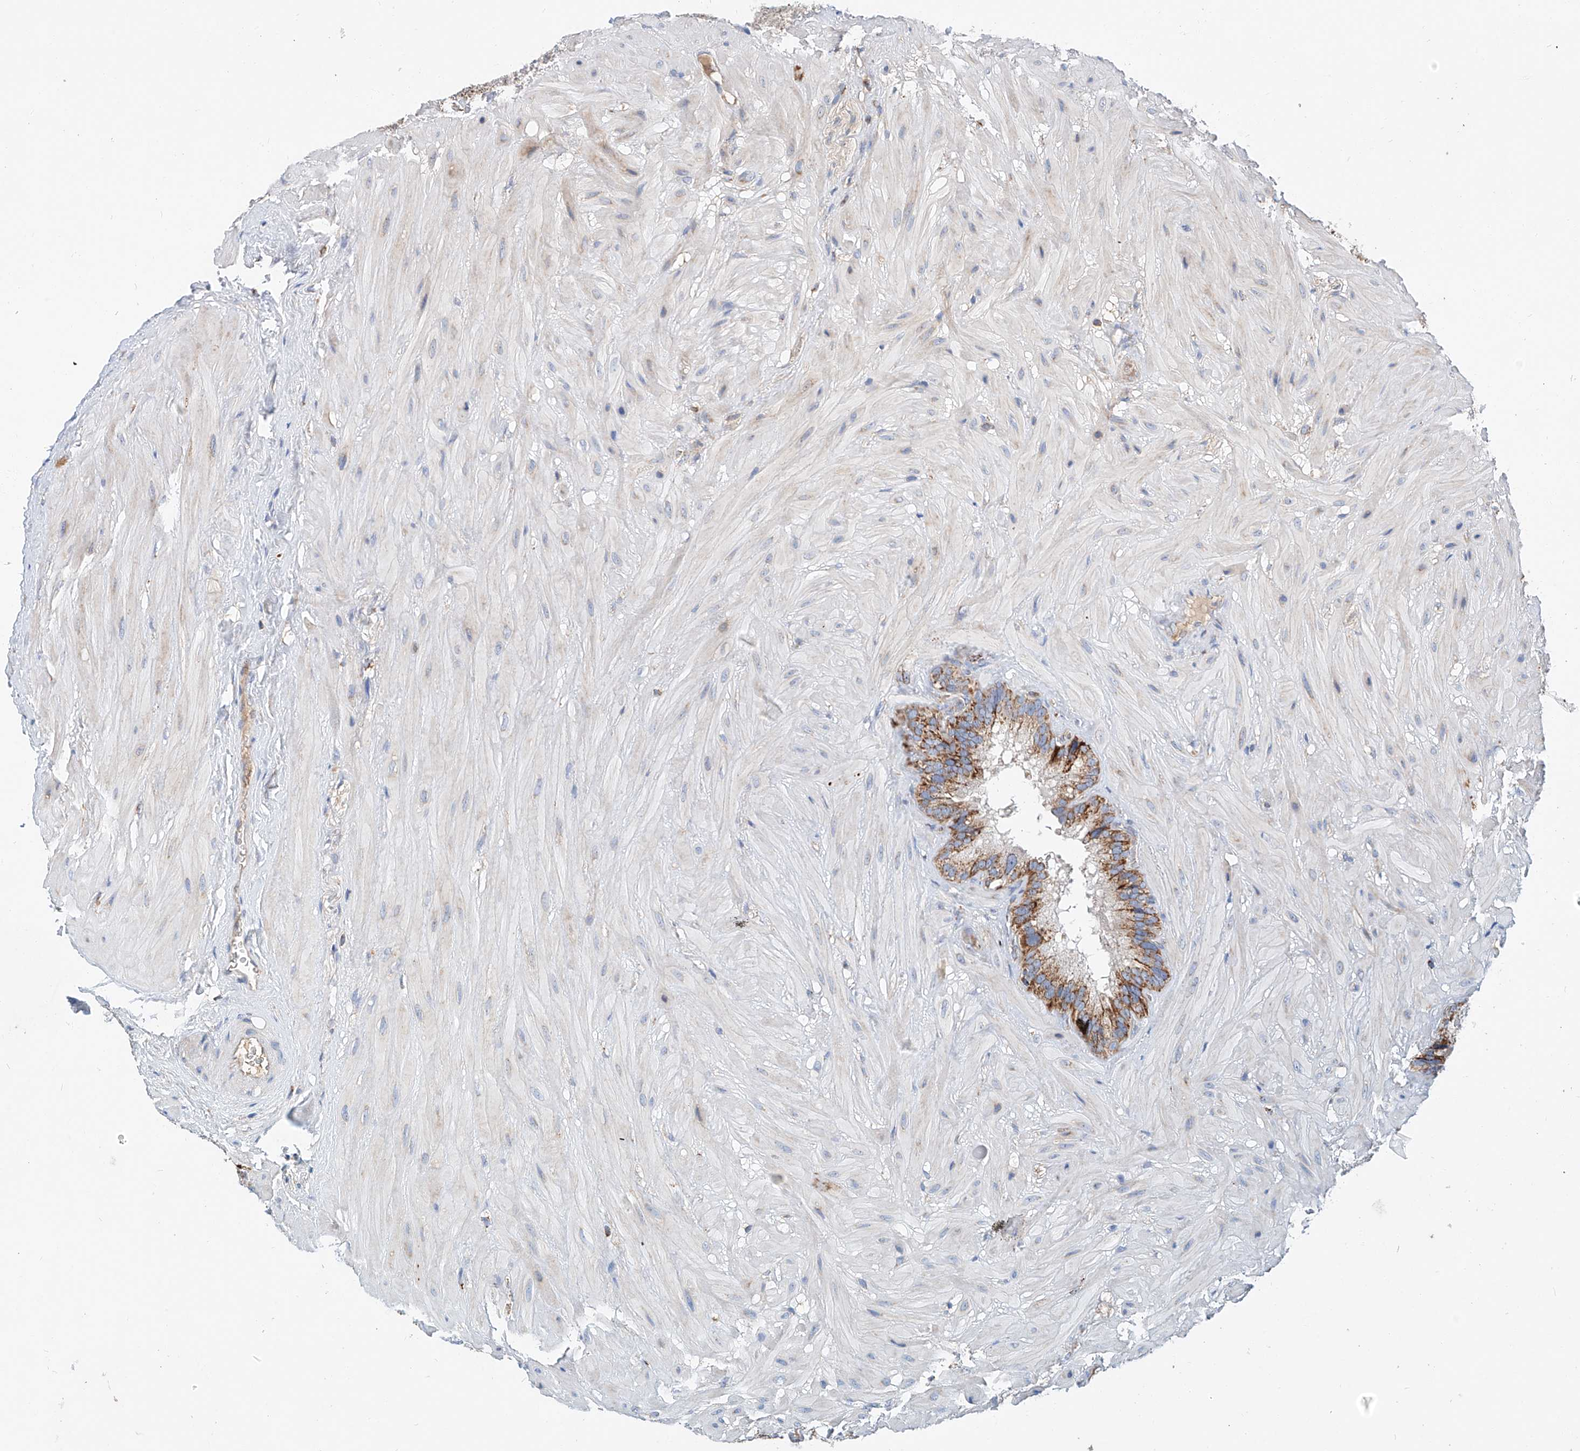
{"staining": {"intensity": "strong", "quantity": ">75%", "location": "cytoplasmic/membranous"}, "tissue": "seminal vesicle", "cell_type": "Glandular cells", "image_type": "normal", "snomed": [{"axis": "morphology", "description": "Normal tissue, NOS"}, {"axis": "topography", "description": "Prostate"}, {"axis": "topography", "description": "Seminal veicle"}], "caption": "Immunohistochemical staining of normal human seminal vesicle displays strong cytoplasmic/membranous protein positivity in about >75% of glandular cells. (Stains: DAB in brown, nuclei in blue, Microscopy: brightfield microscopy at high magnification).", "gene": "RUSC1", "patient": {"sex": "male", "age": 68}}